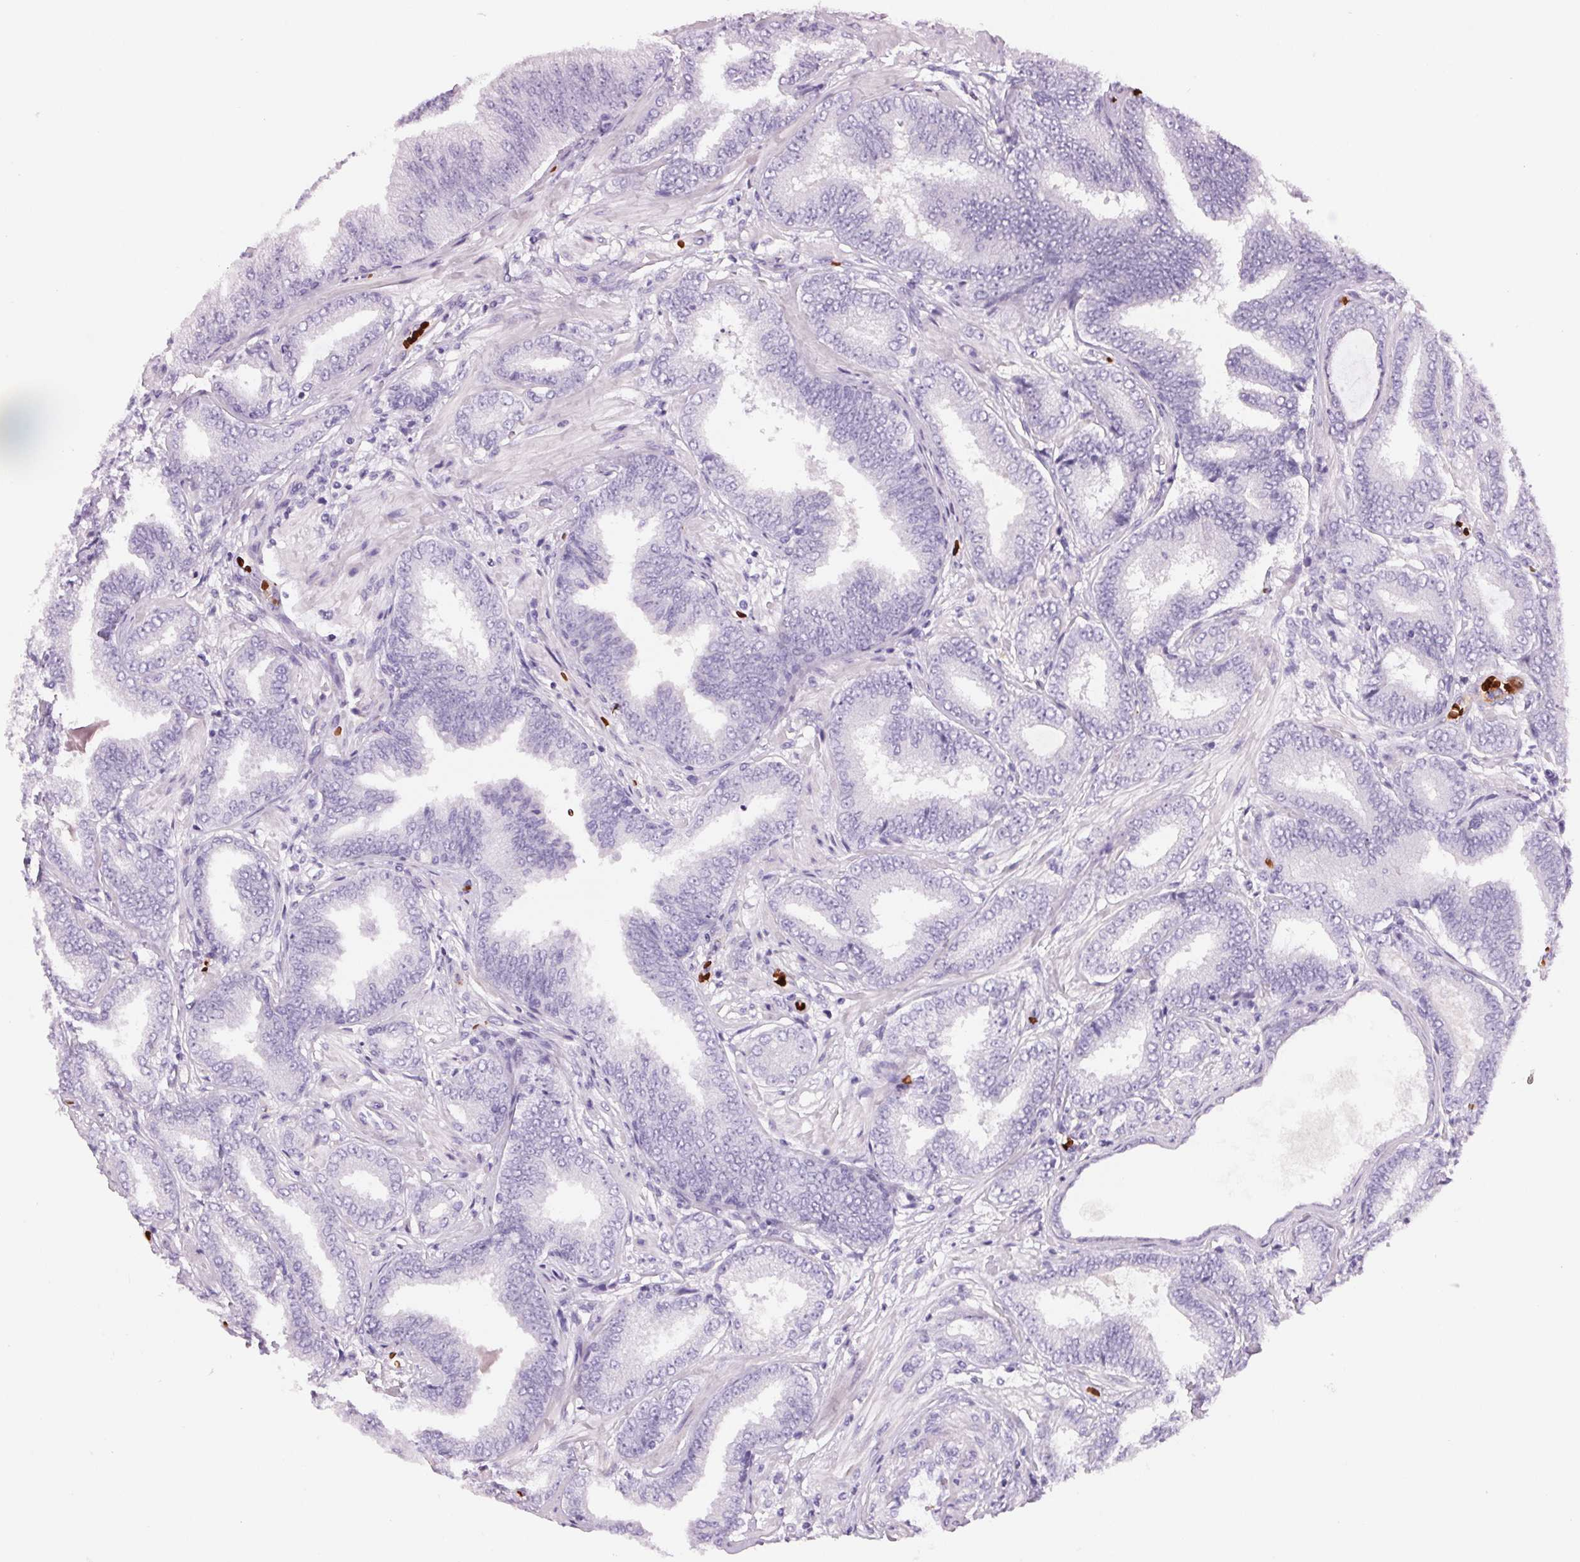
{"staining": {"intensity": "negative", "quantity": "none", "location": "none"}, "tissue": "prostate cancer", "cell_type": "Tumor cells", "image_type": "cancer", "snomed": [{"axis": "morphology", "description": "Adenocarcinoma, Low grade"}, {"axis": "topography", "description": "Prostate"}], "caption": "Prostate low-grade adenocarcinoma was stained to show a protein in brown. There is no significant staining in tumor cells.", "gene": "HBQ1", "patient": {"sex": "male", "age": 55}}